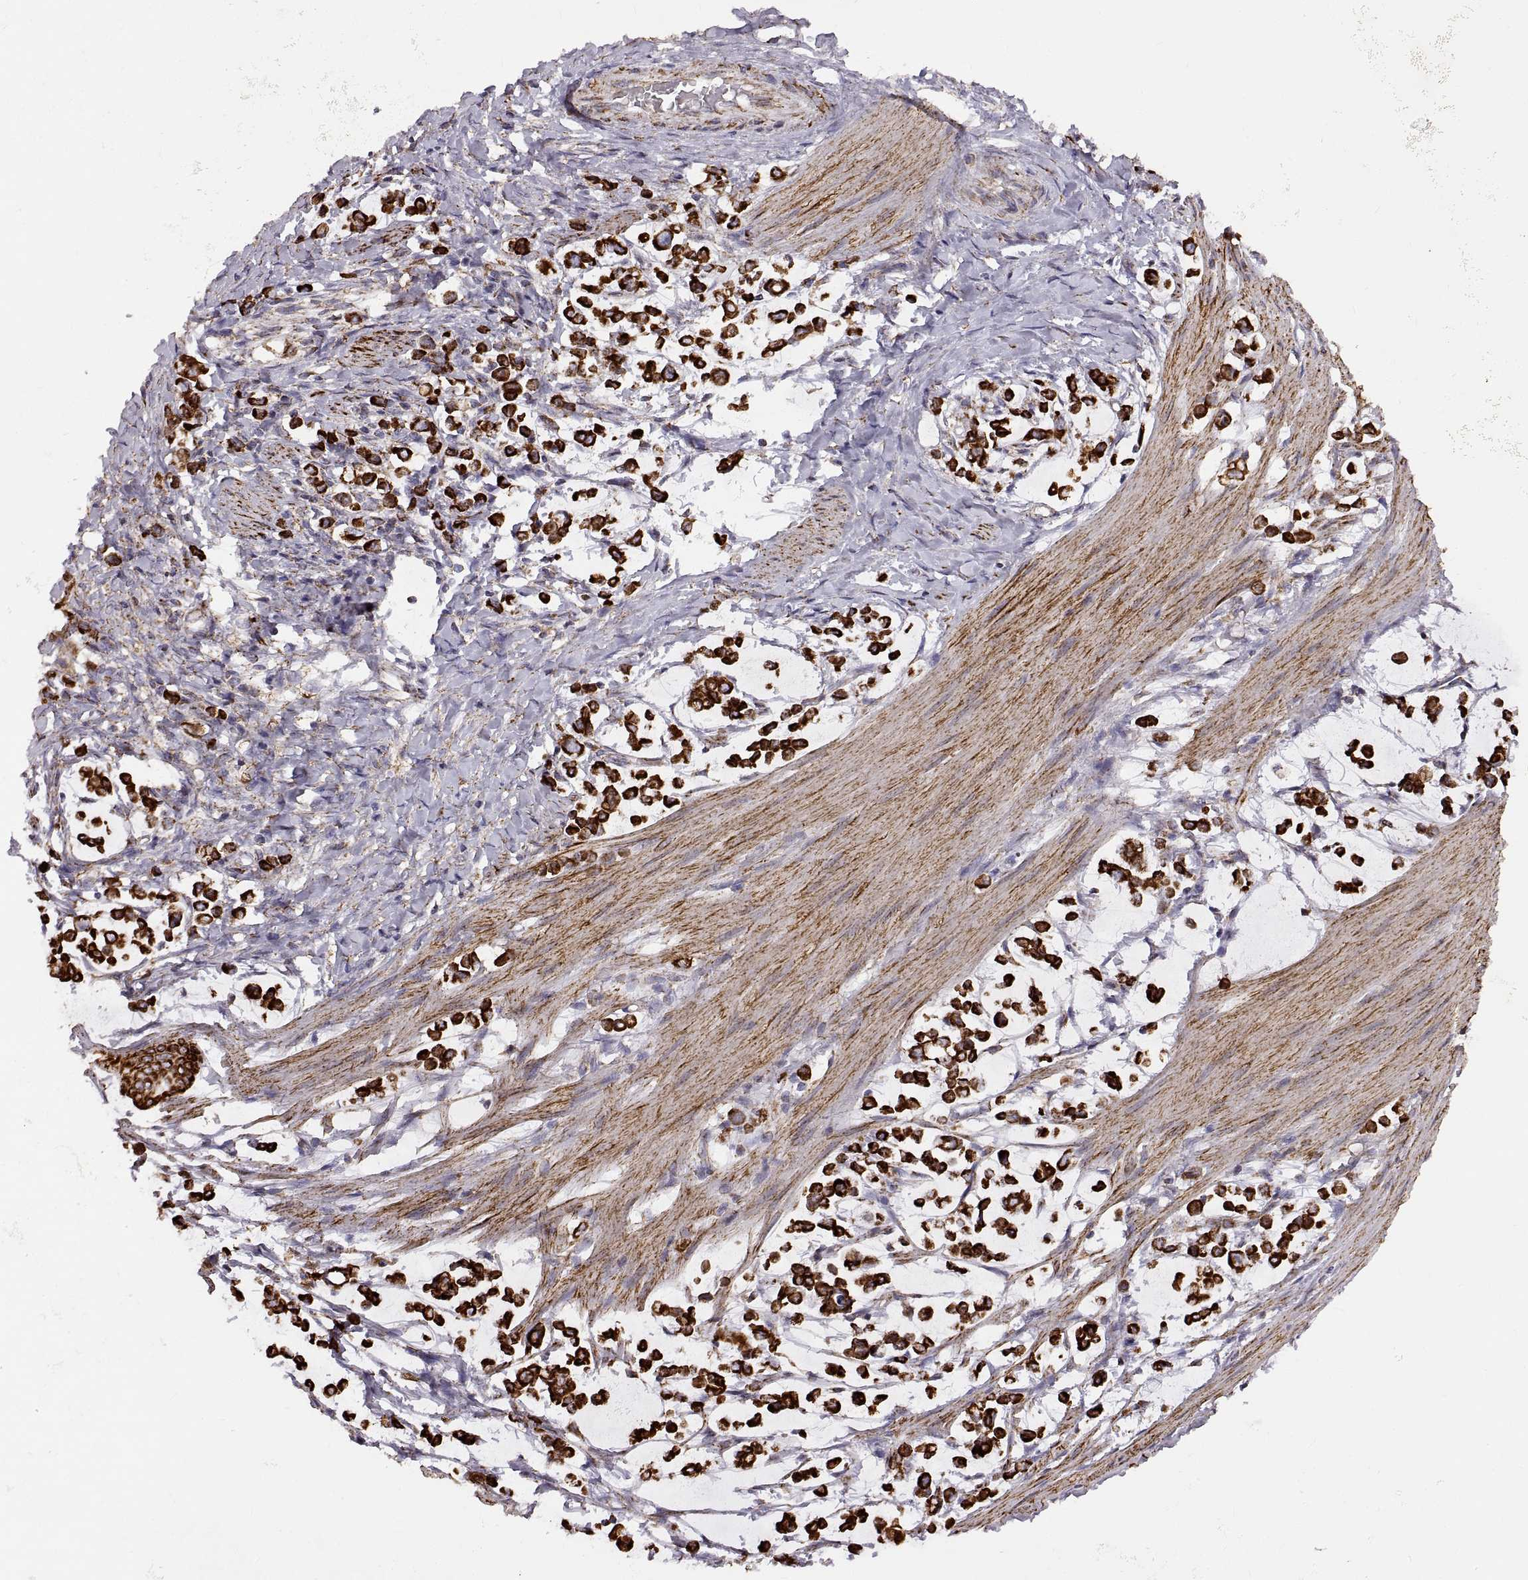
{"staining": {"intensity": "strong", "quantity": ">75%", "location": "cytoplasmic/membranous"}, "tissue": "stomach cancer", "cell_type": "Tumor cells", "image_type": "cancer", "snomed": [{"axis": "morphology", "description": "Adenocarcinoma, NOS"}, {"axis": "topography", "description": "Stomach"}], "caption": "Brown immunohistochemical staining in human stomach cancer (adenocarcinoma) demonstrates strong cytoplasmic/membranous expression in approximately >75% of tumor cells.", "gene": "ARSD", "patient": {"sex": "male", "age": 82}}